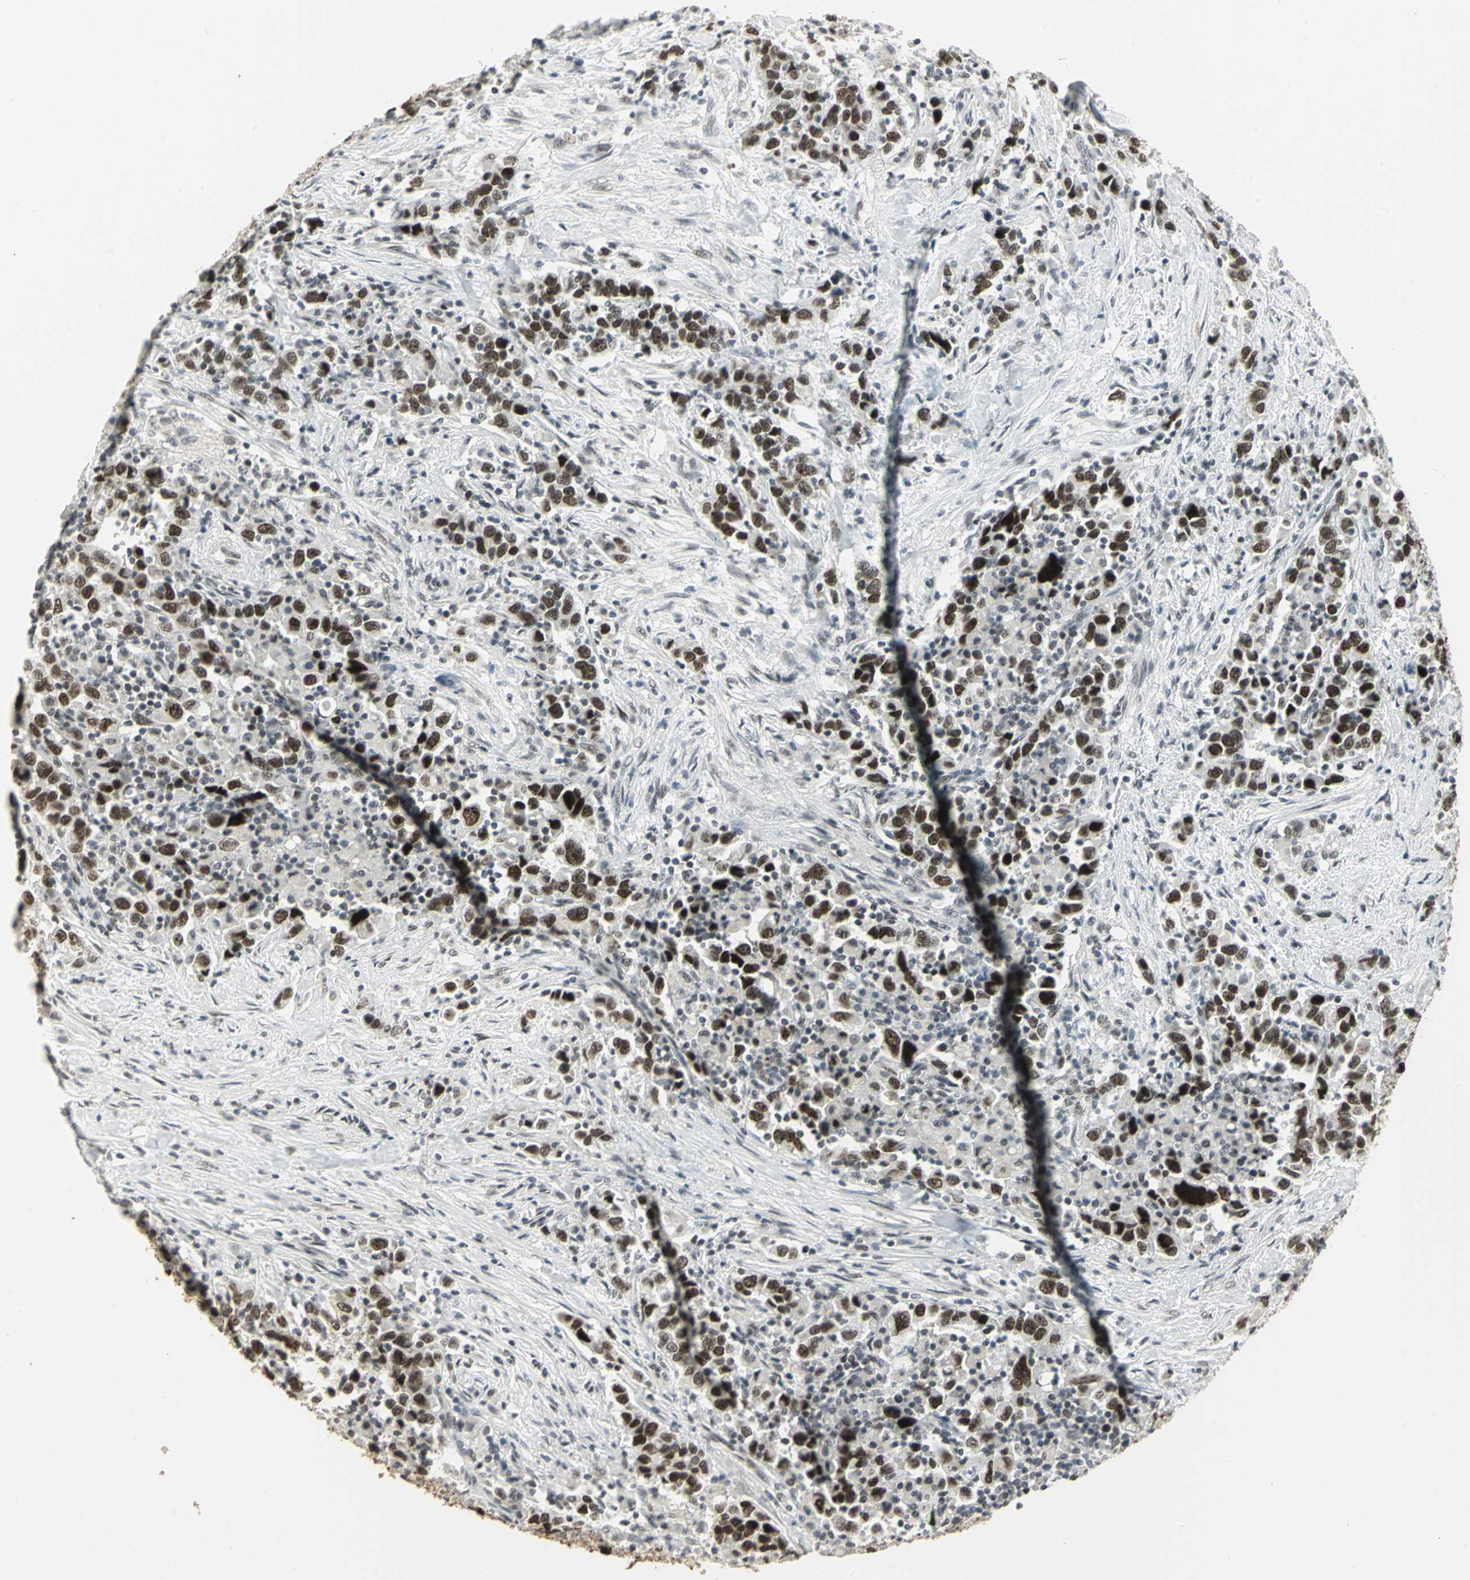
{"staining": {"intensity": "strong", "quantity": ">75%", "location": "nuclear"}, "tissue": "urothelial cancer", "cell_type": "Tumor cells", "image_type": "cancer", "snomed": [{"axis": "morphology", "description": "Urothelial carcinoma, High grade"}, {"axis": "topography", "description": "Urinary bladder"}], "caption": "Immunohistochemistry (IHC) (DAB) staining of human urothelial carcinoma (high-grade) exhibits strong nuclear protein positivity in about >75% of tumor cells.", "gene": "CBX3", "patient": {"sex": "male", "age": 61}}